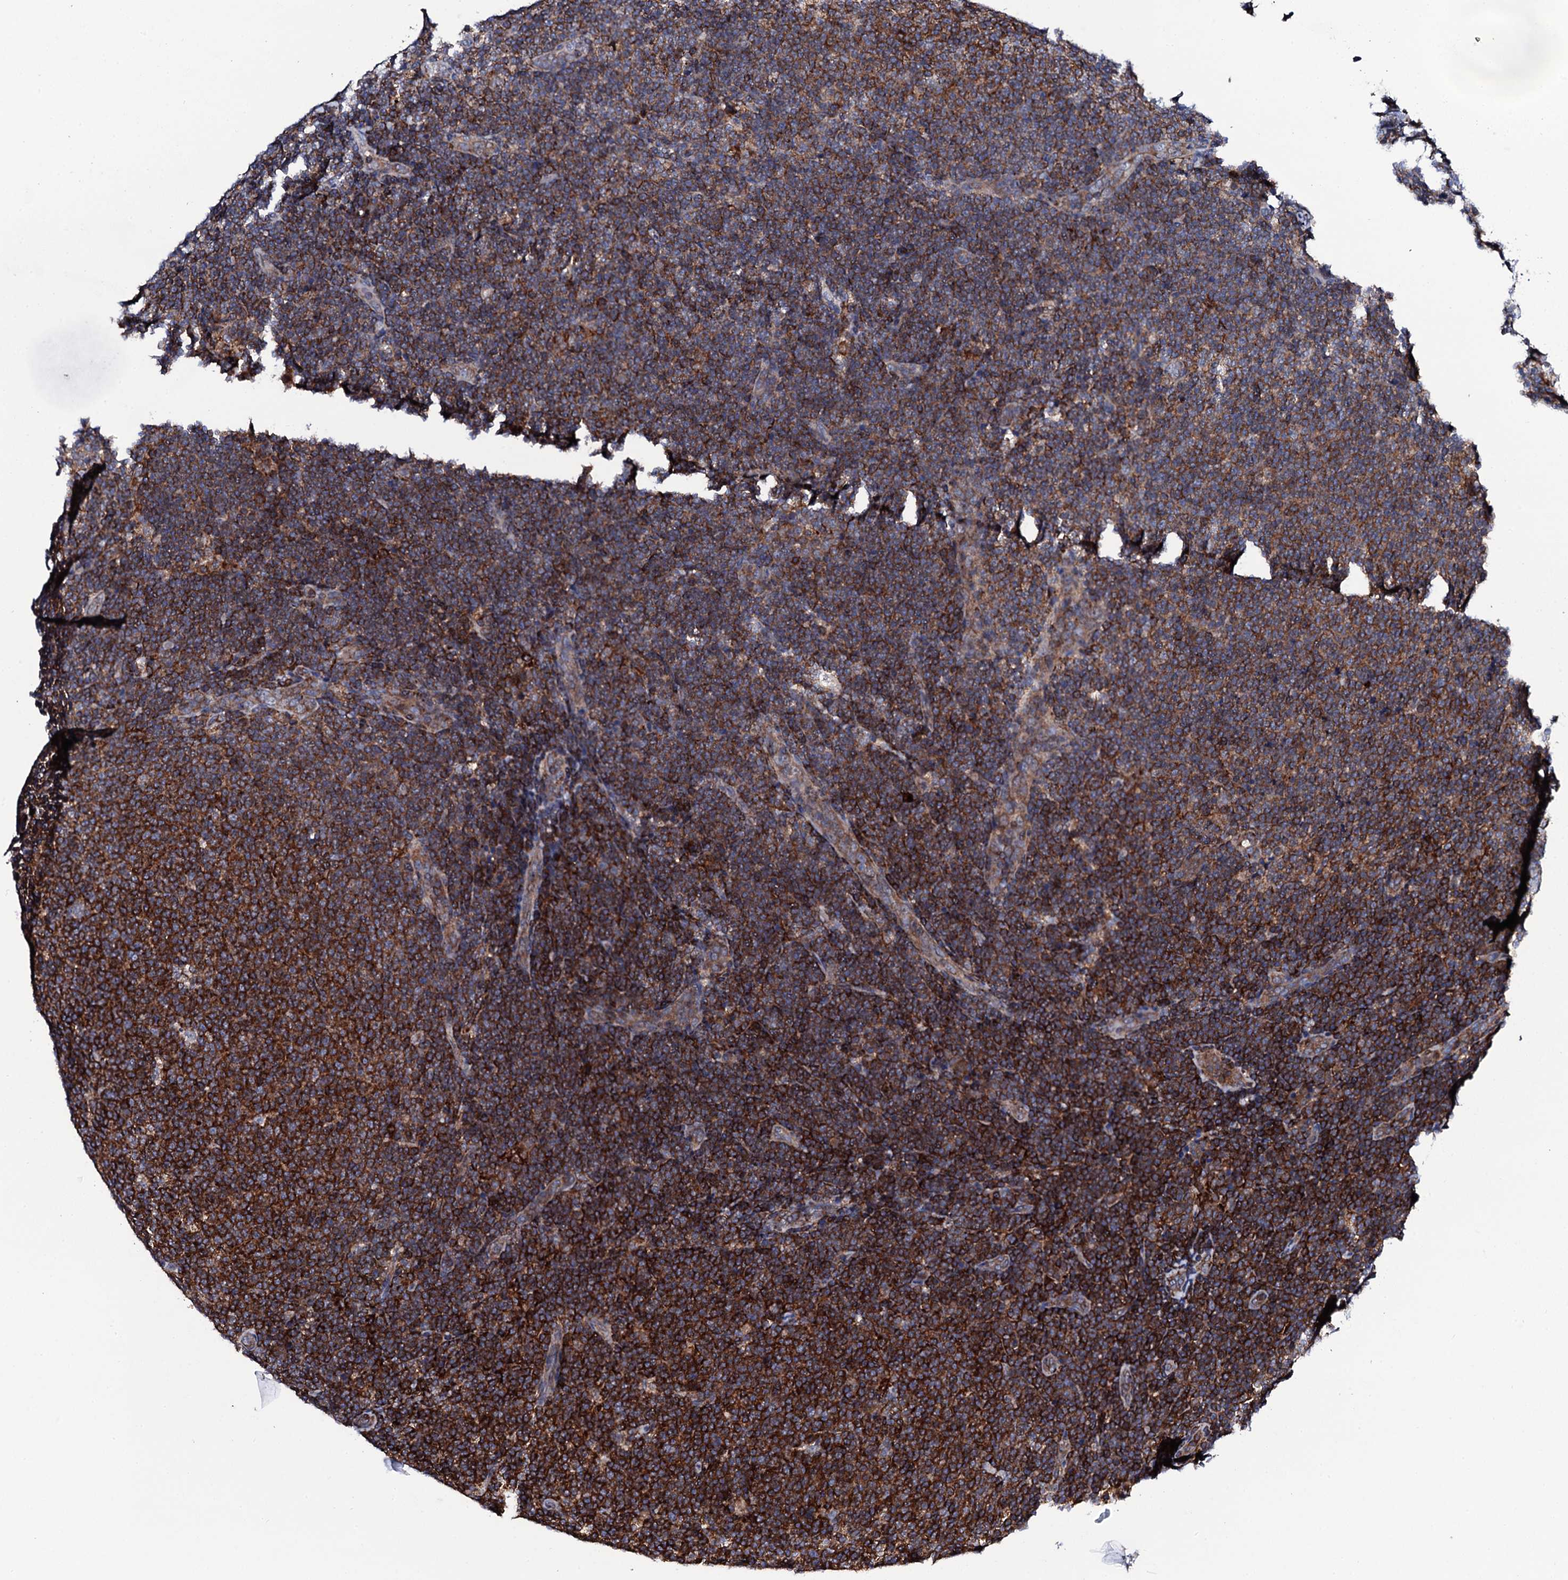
{"staining": {"intensity": "moderate", "quantity": ">75%", "location": "cytoplasmic/membranous"}, "tissue": "lymphoma", "cell_type": "Tumor cells", "image_type": "cancer", "snomed": [{"axis": "morphology", "description": "Malignant lymphoma, non-Hodgkin's type, Low grade"}, {"axis": "topography", "description": "Lymph node"}], "caption": "Tumor cells show moderate cytoplasmic/membranous staining in about >75% of cells in lymphoma.", "gene": "COG4", "patient": {"sex": "male", "age": 66}}